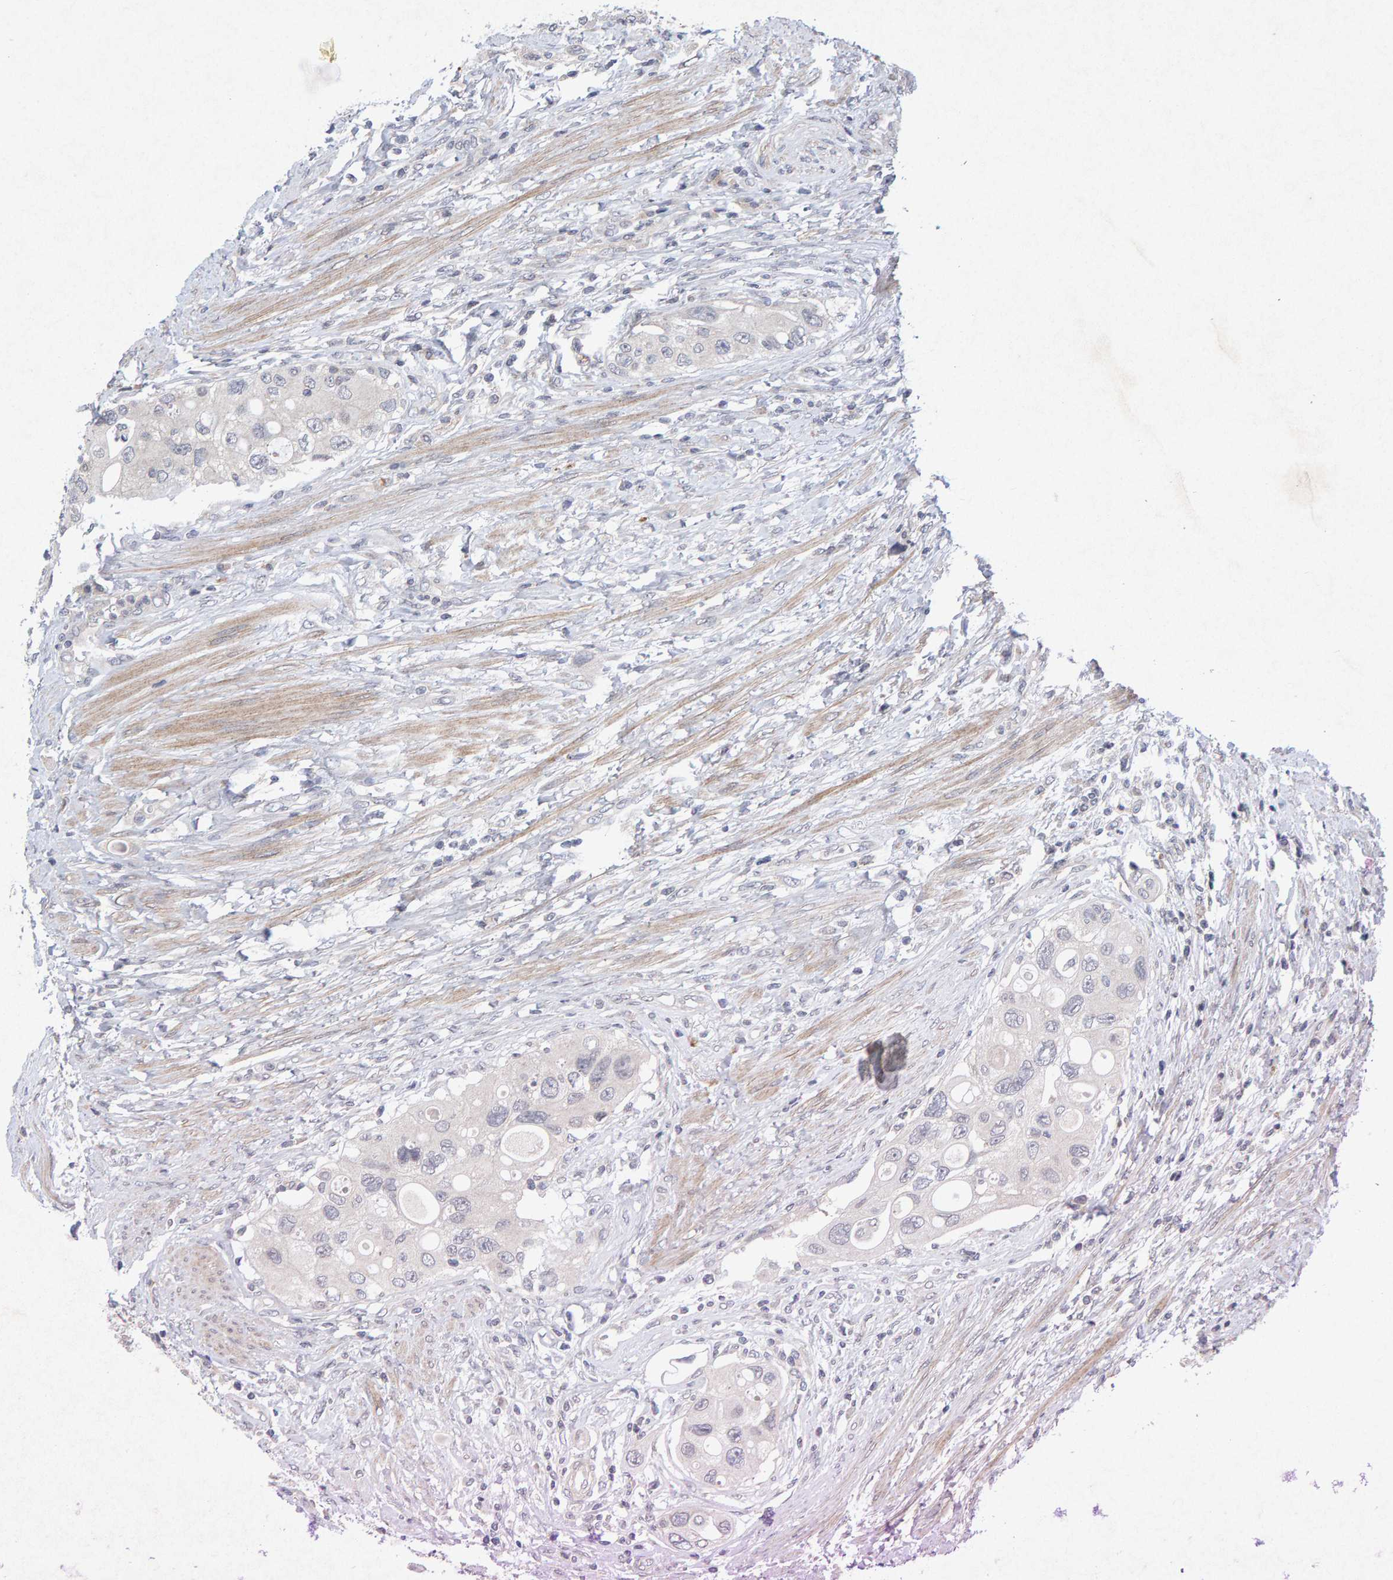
{"staining": {"intensity": "negative", "quantity": "none", "location": "none"}, "tissue": "urothelial cancer", "cell_type": "Tumor cells", "image_type": "cancer", "snomed": [{"axis": "morphology", "description": "Urothelial carcinoma, High grade"}, {"axis": "topography", "description": "Urinary bladder"}], "caption": "A high-resolution photomicrograph shows IHC staining of urothelial carcinoma (high-grade), which exhibits no significant expression in tumor cells. Nuclei are stained in blue.", "gene": "CDH2", "patient": {"sex": "female", "age": 56}}